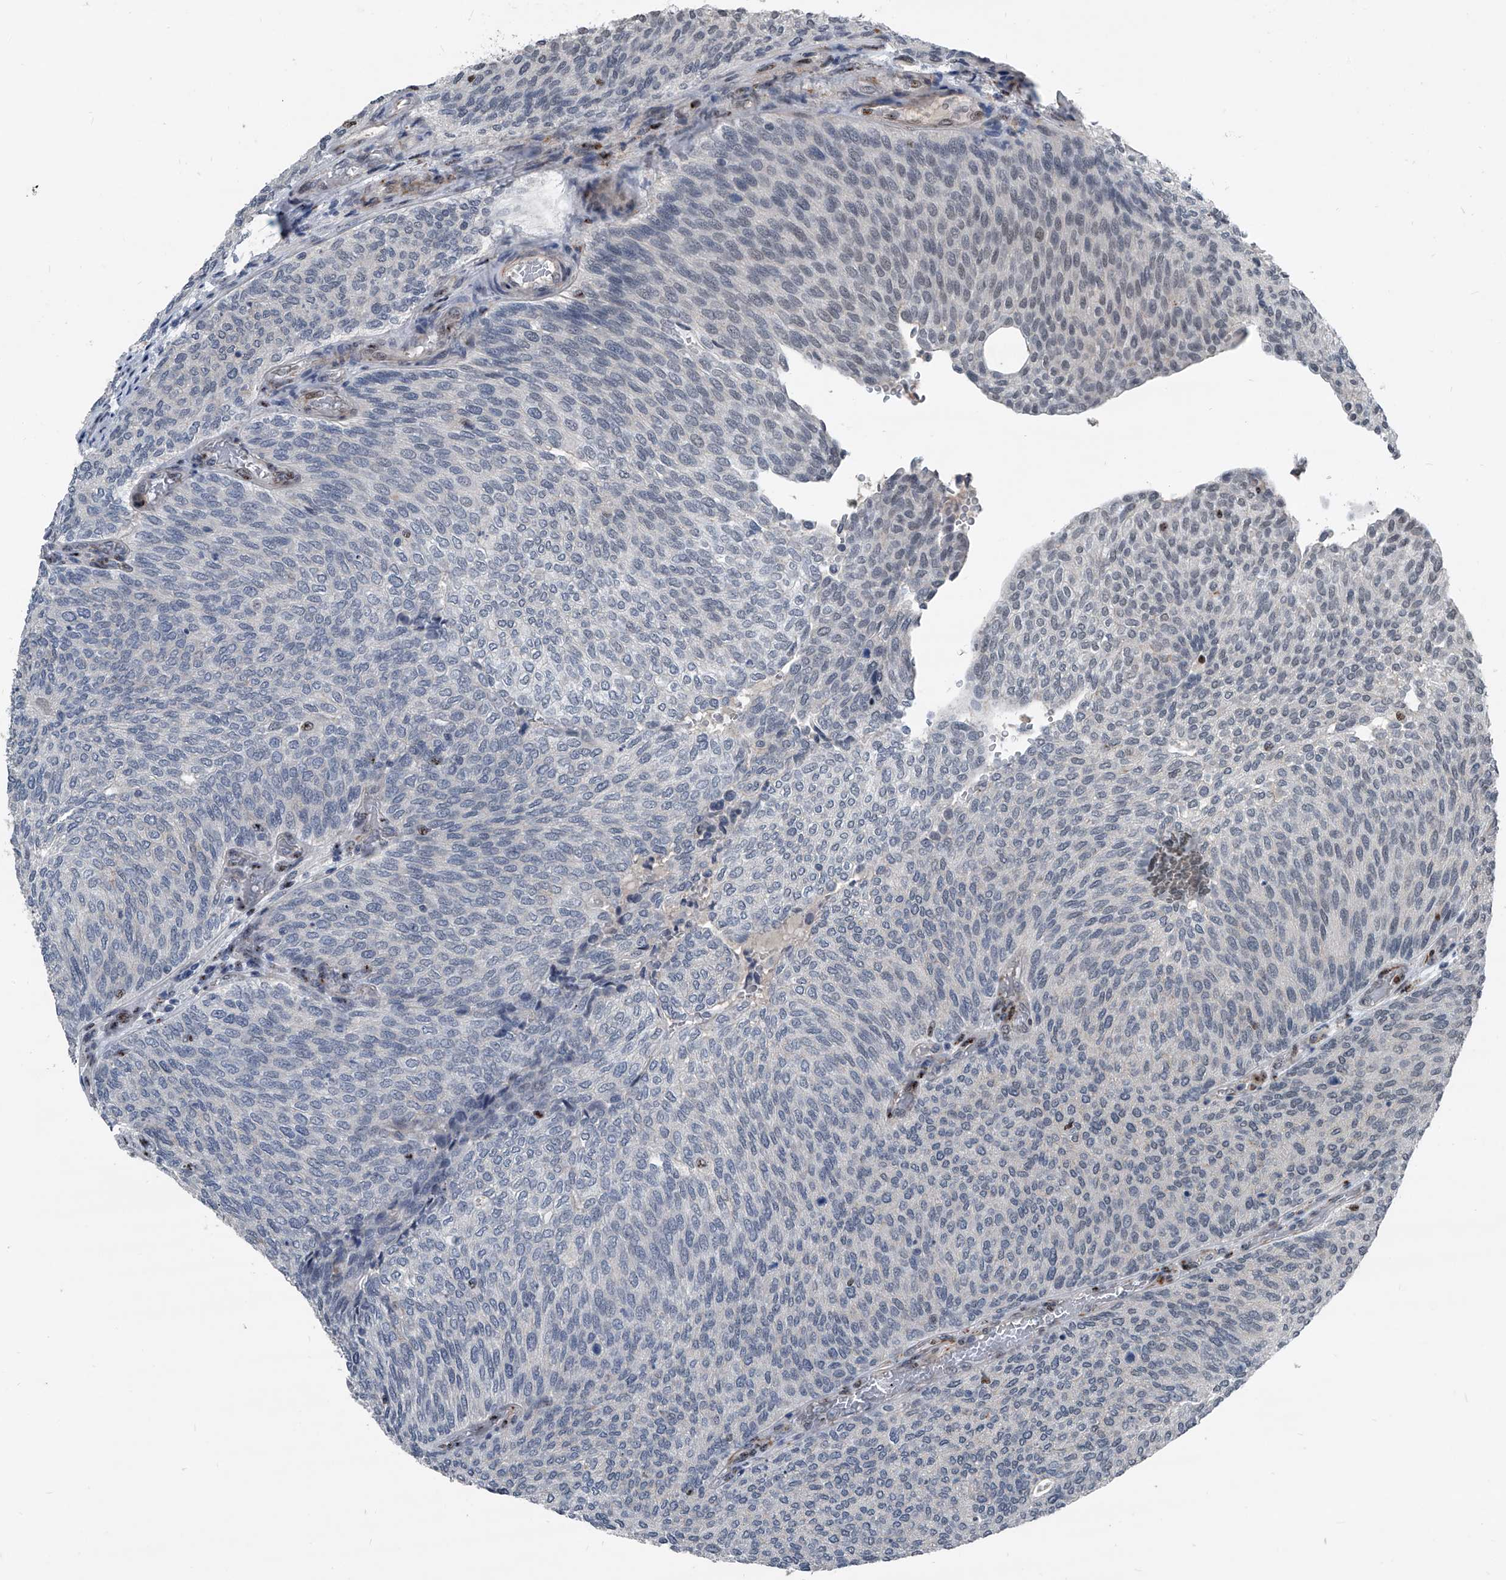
{"staining": {"intensity": "weak", "quantity": "<25%", "location": "nuclear"}, "tissue": "urothelial cancer", "cell_type": "Tumor cells", "image_type": "cancer", "snomed": [{"axis": "morphology", "description": "Urothelial carcinoma, Low grade"}, {"axis": "topography", "description": "Urinary bladder"}], "caption": "There is no significant staining in tumor cells of urothelial cancer. (Immunohistochemistry (ihc), brightfield microscopy, high magnification).", "gene": "MEN1", "patient": {"sex": "female", "age": 79}}